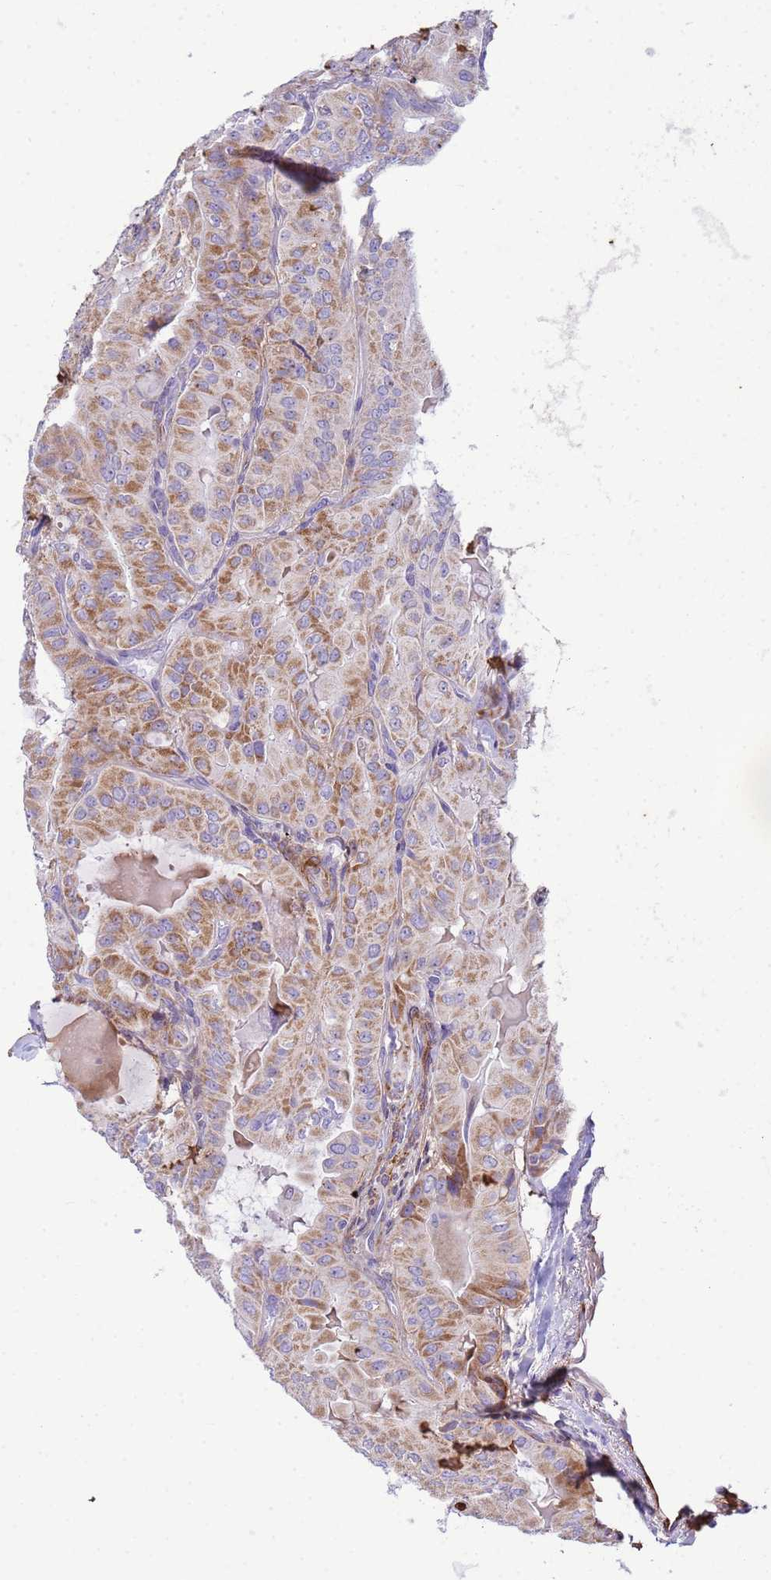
{"staining": {"intensity": "weak", "quantity": ">75%", "location": "cytoplasmic/membranous"}, "tissue": "thyroid cancer", "cell_type": "Tumor cells", "image_type": "cancer", "snomed": [{"axis": "morphology", "description": "Papillary adenocarcinoma, NOS"}, {"axis": "topography", "description": "Thyroid gland"}], "caption": "Immunohistochemistry photomicrograph of human thyroid papillary adenocarcinoma stained for a protein (brown), which displays low levels of weak cytoplasmic/membranous positivity in about >75% of tumor cells.", "gene": "P2RX7", "patient": {"sex": "female", "age": 68}}